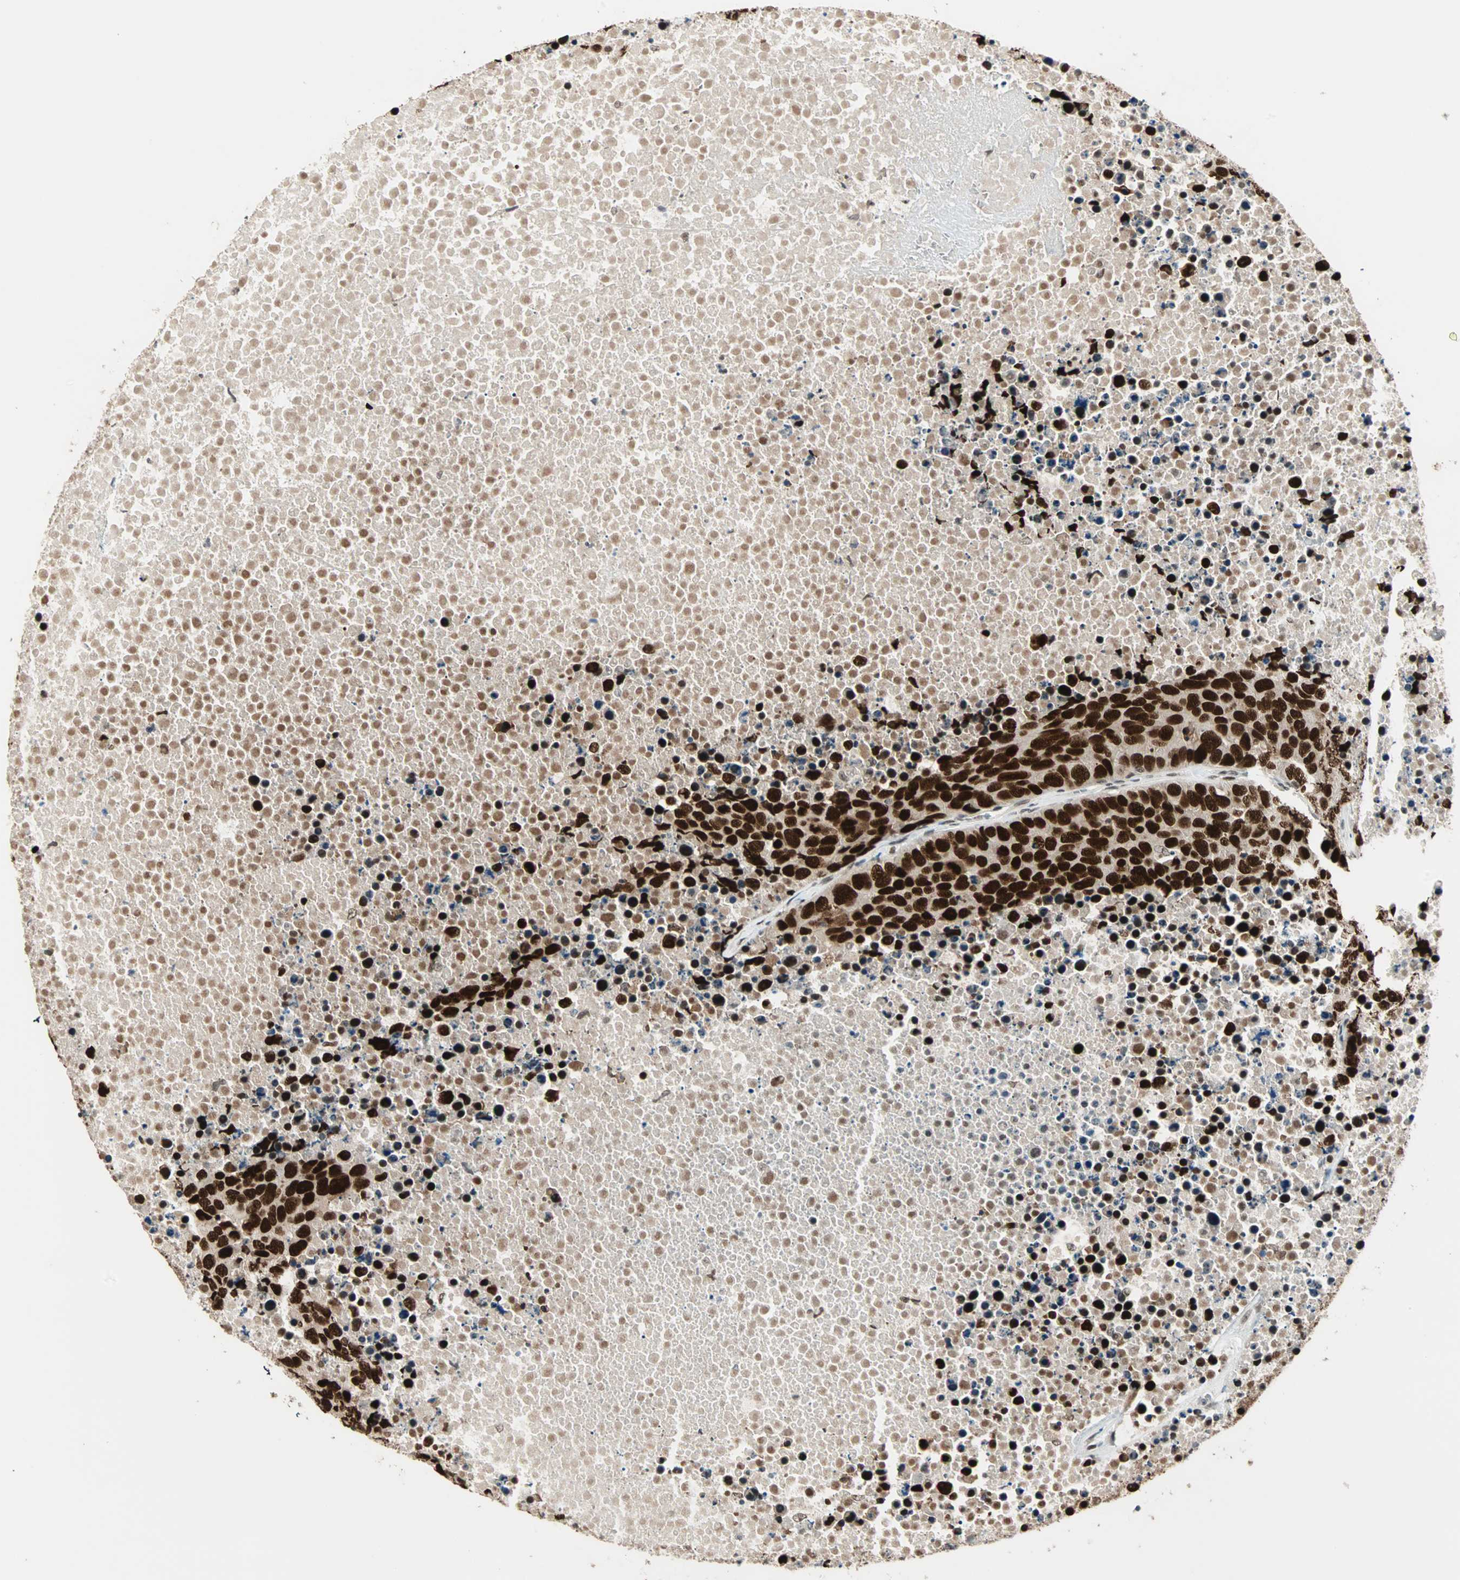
{"staining": {"intensity": "strong", "quantity": ">75%", "location": "nuclear"}, "tissue": "carcinoid", "cell_type": "Tumor cells", "image_type": "cancer", "snomed": [{"axis": "morphology", "description": "Carcinoid, malignant, NOS"}, {"axis": "topography", "description": "Lung"}], "caption": "Strong nuclear protein staining is identified in approximately >75% of tumor cells in malignant carcinoid.", "gene": "MDC1", "patient": {"sex": "male", "age": 60}}